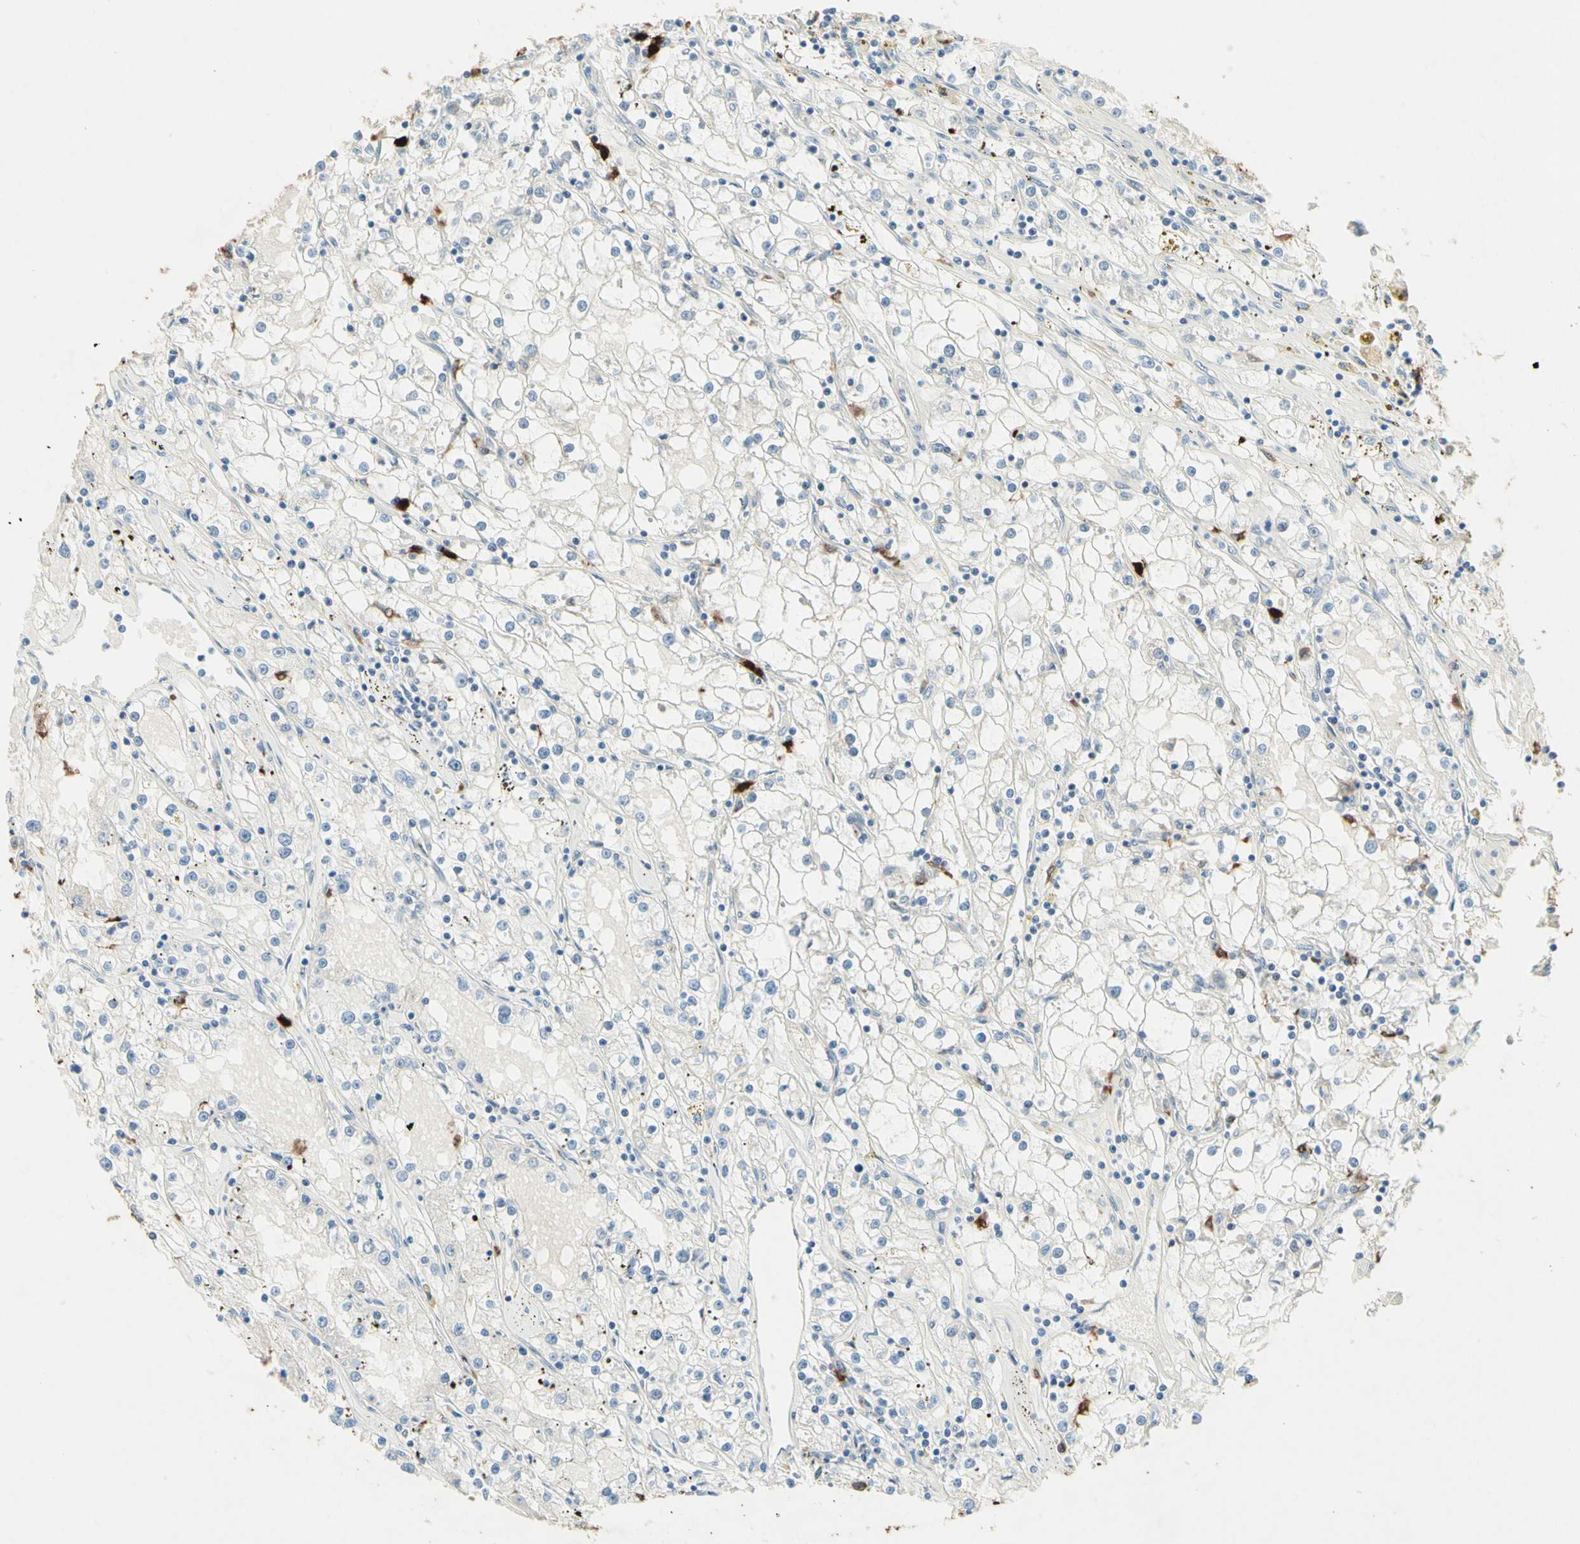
{"staining": {"intensity": "negative", "quantity": "none", "location": "none"}, "tissue": "renal cancer", "cell_type": "Tumor cells", "image_type": "cancer", "snomed": [{"axis": "morphology", "description": "Adenocarcinoma, NOS"}, {"axis": "topography", "description": "Kidney"}], "caption": "Immunohistochemistry histopathology image of neoplastic tissue: renal cancer (adenocarcinoma) stained with DAB reveals no significant protein expression in tumor cells.", "gene": "NFKBIZ", "patient": {"sex": "male", "age": 56}}